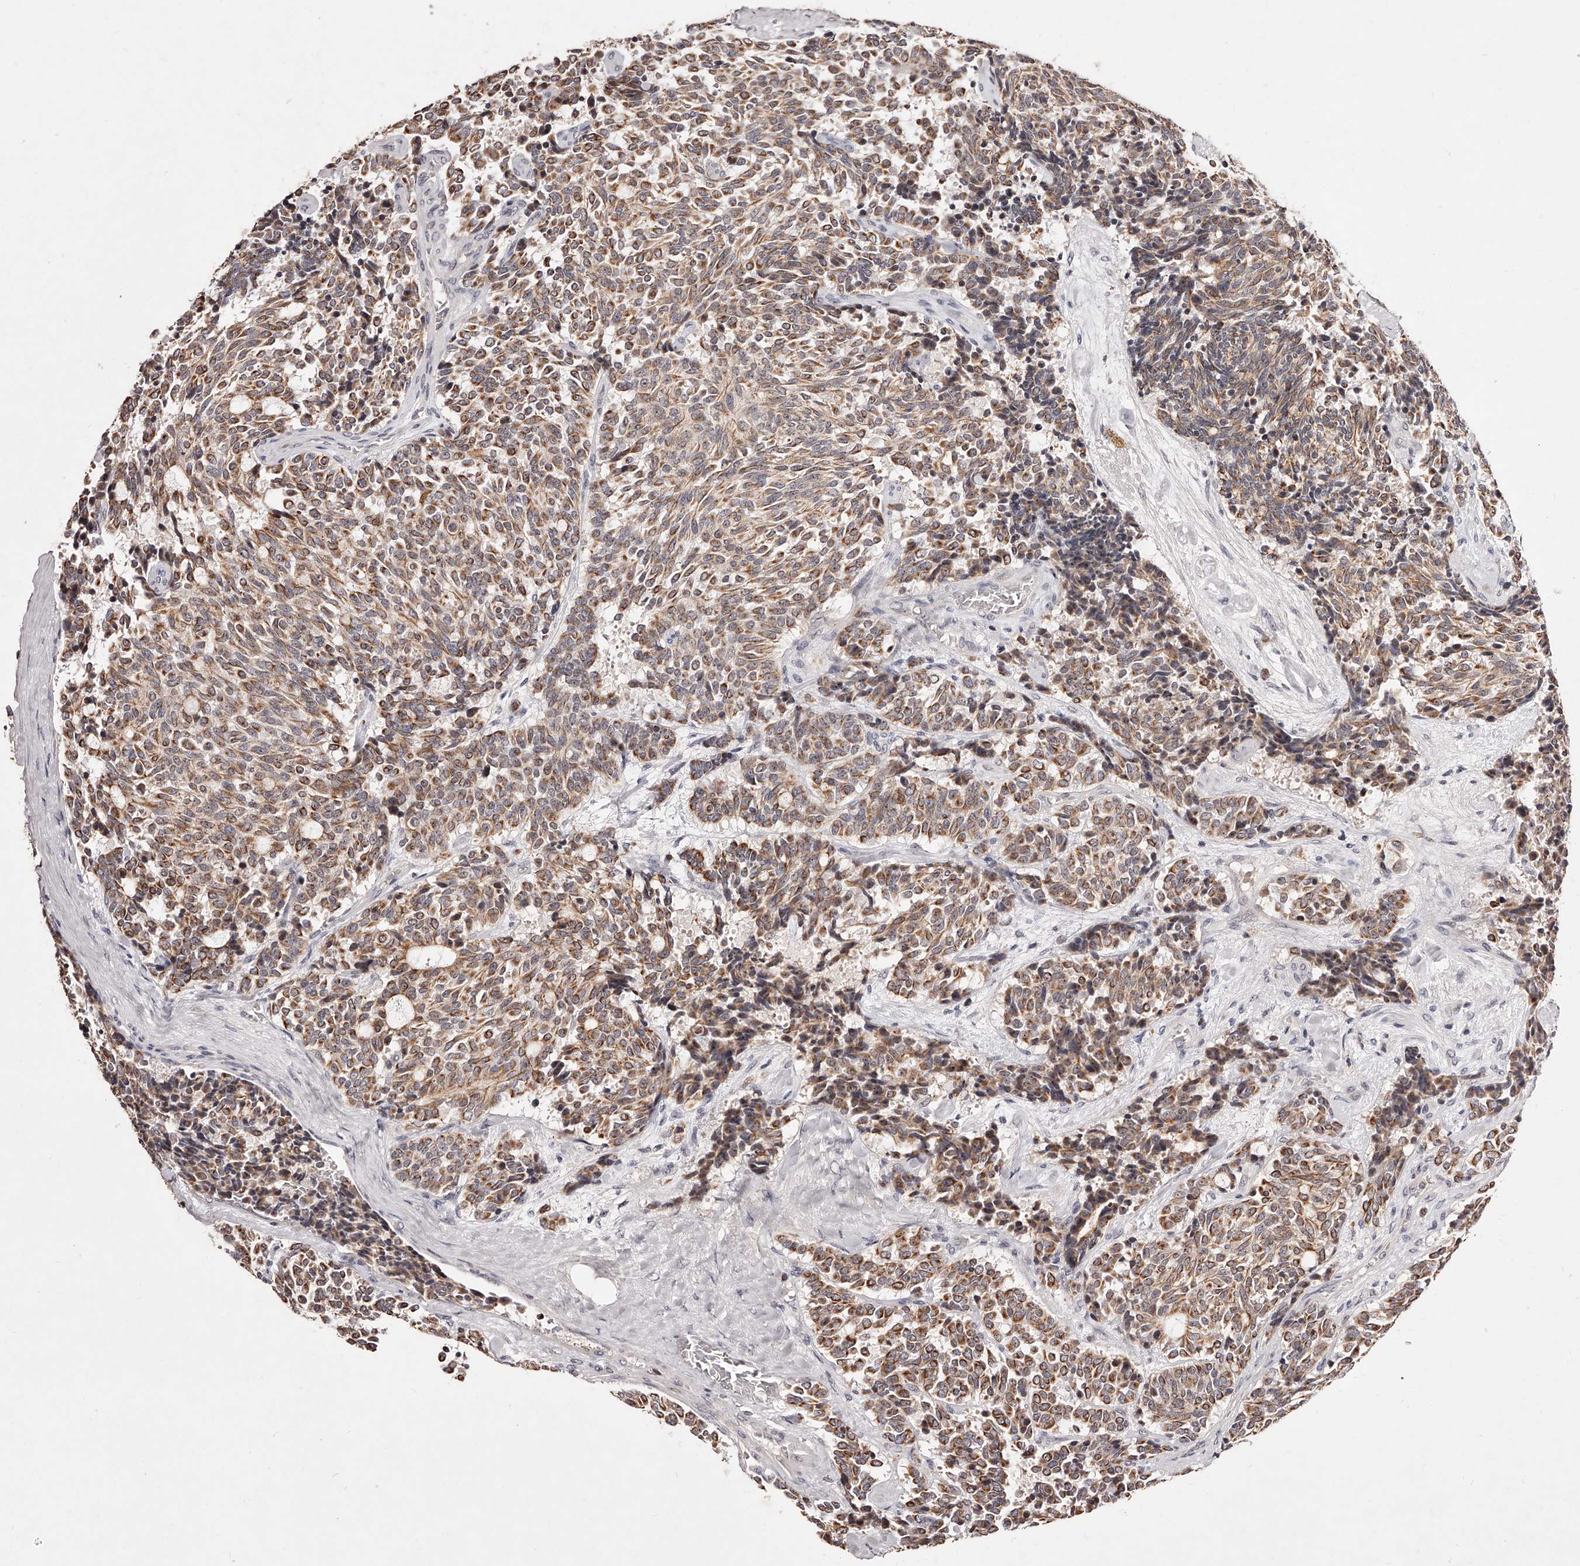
{"staining": {"intensity": "moderate", "quantity": ">75%", "location": "cytoplasmic/membranous"}, "tissue": "carcinoid", "cell_type": "Tumor cells", "image_type": "cancer", "snomed": [{"axis": "morphology", "description": "Carcinoid, malignant, NOS"}, {"axis": "topography", "description": "Pancreas"}], "caption": "The histopathology image displays immunohistochemical staining of carcinoid (malignant). There is moderate cytoplasmic/membranous expression is identified in about >75% of tumor cells. (DAB IHC, brown staining for protein, blue staining for nuclei).", "gene": "PHACTR1", "patient": {"sex": "female", "age": 54}}